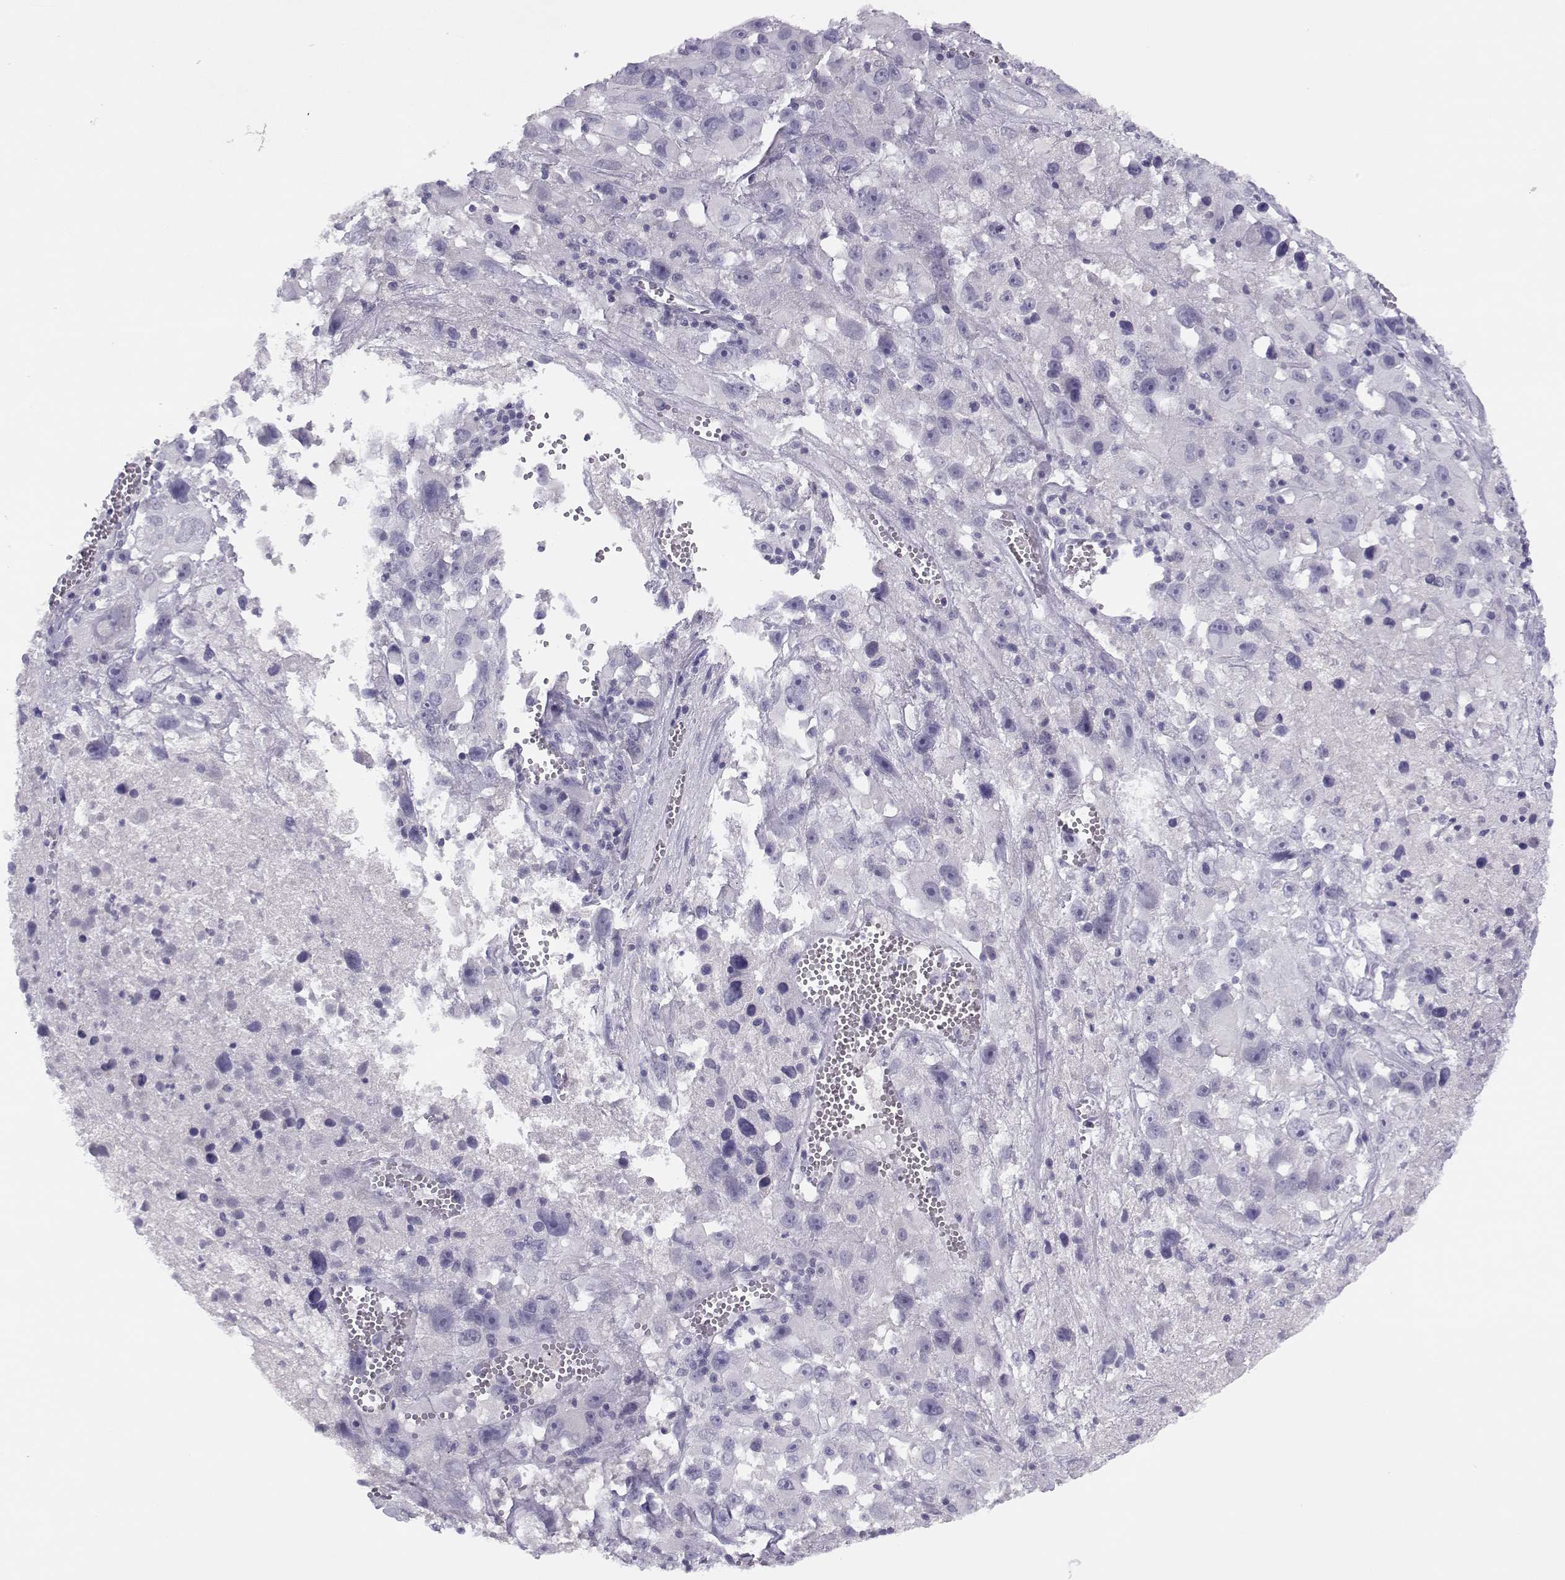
{"staining": {"intensity": "negative", "quantity": "none", "location": "none"}, "tissue": "melanoma", "cell_type": "Tumor cells", "image_type": "cancer", "snomed": [{"axis": "morphology", "description": "Malignant melanoma, Metastatic site"}, {"axis": "topography", "description": "Lymph node"}], "caption": "Immunohistochemical staining of human melanoma demonstrates no significant staining in tumor cells. Nuclei are stained in blue.", "gene": "CFAP77", "patient": {"sex": "male", "age": 50}}